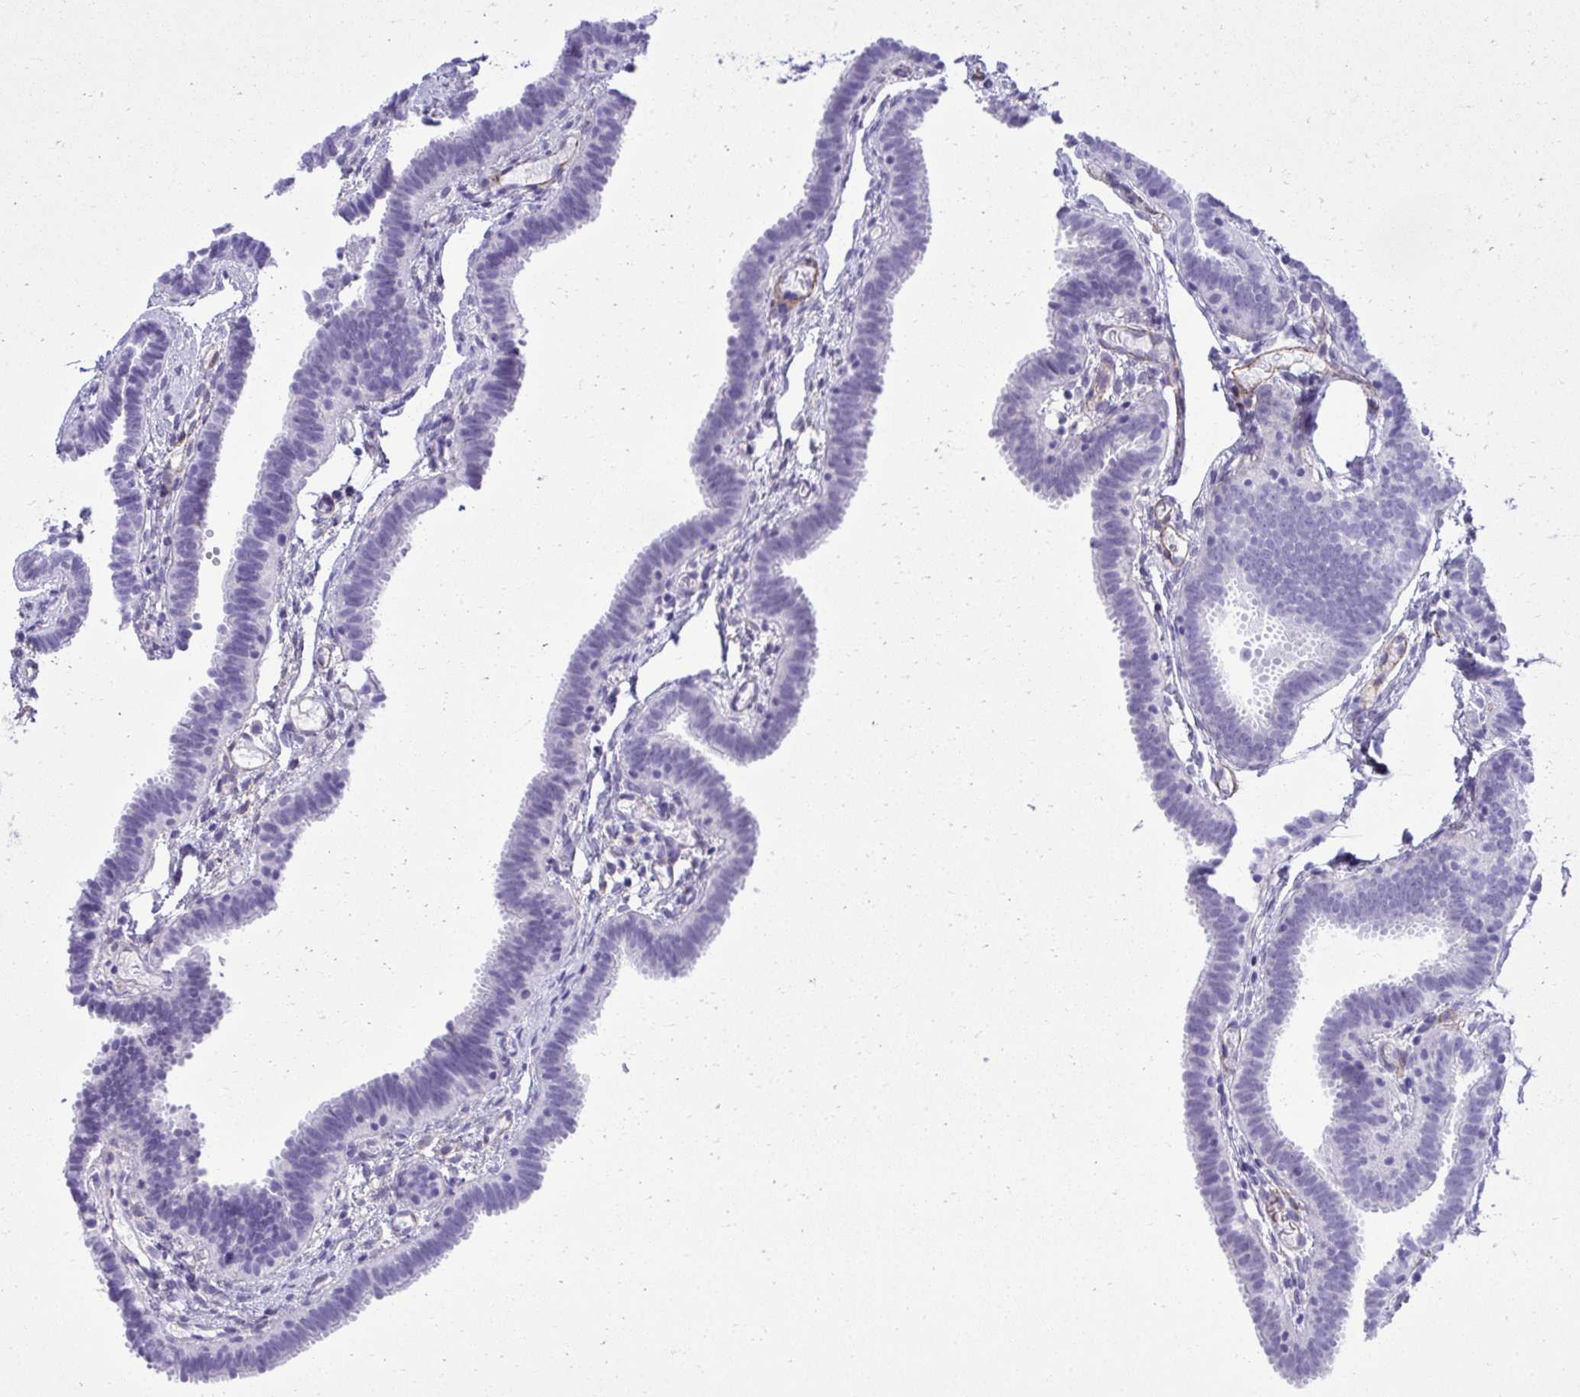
{"staining": {"intensity": "negative", "quantity": "none", "location": "none"}, "tissue": "fallopian tube", "cell_type": "Glandular cells", "image_type": "normal", "snomed": [{"axis": "morphology", "description": "Normal tissue, NOS"}, {"axis": "topography", "description": "Fallopian tube"}], "caption": "The immunohistochemistry image has no significant staining in glandular cells of fallopian tube.", "gene": "PITPNM3", "patient": {"sex": "female", "age": 37}}